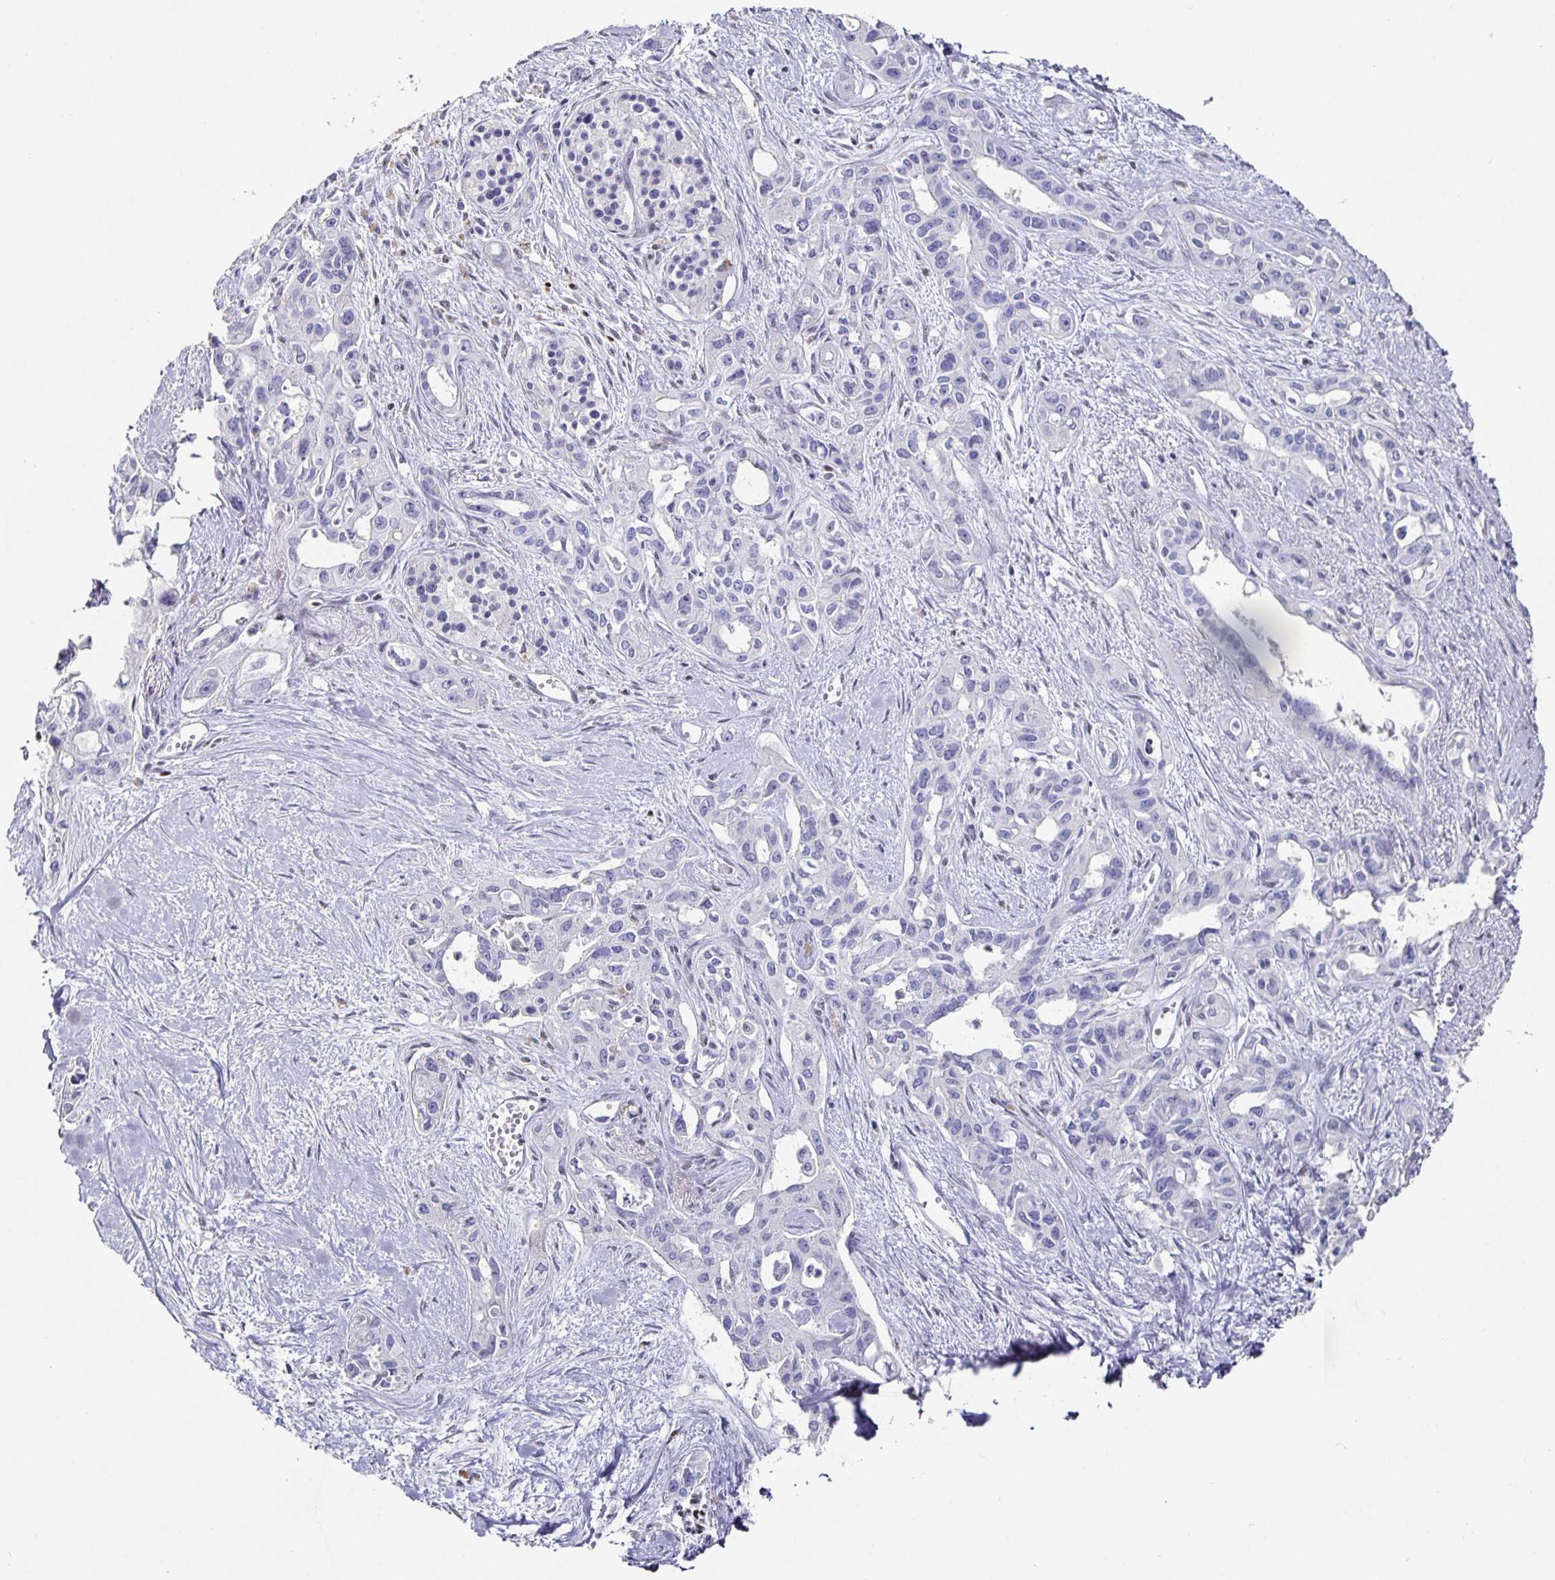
{"staining": {"intensity": "negative", "quantity": "none", "location": "none"}, "tissue": "pancreatic cancer", "cell_type": "Tumor cells", "image_type": "cancer", "snomed": [{"axis": "morphology", "description": "Adenocarcinoma, NOS"}, {"axis": "topography", "description": "Pancreas"}], "caption": "This image is of pancreatic cancer (adenocarcinoma) stained with IHC to label a protein in brown with the nuclei are counter-stained blue. There is no staining in tumor cells. (DAB (3,3'-diaminobenzidine) IHC visualized using brightfield microscopy, high magnification).", "gene": "RUNX2", "patient": {"sex": "female", "age": 50}}